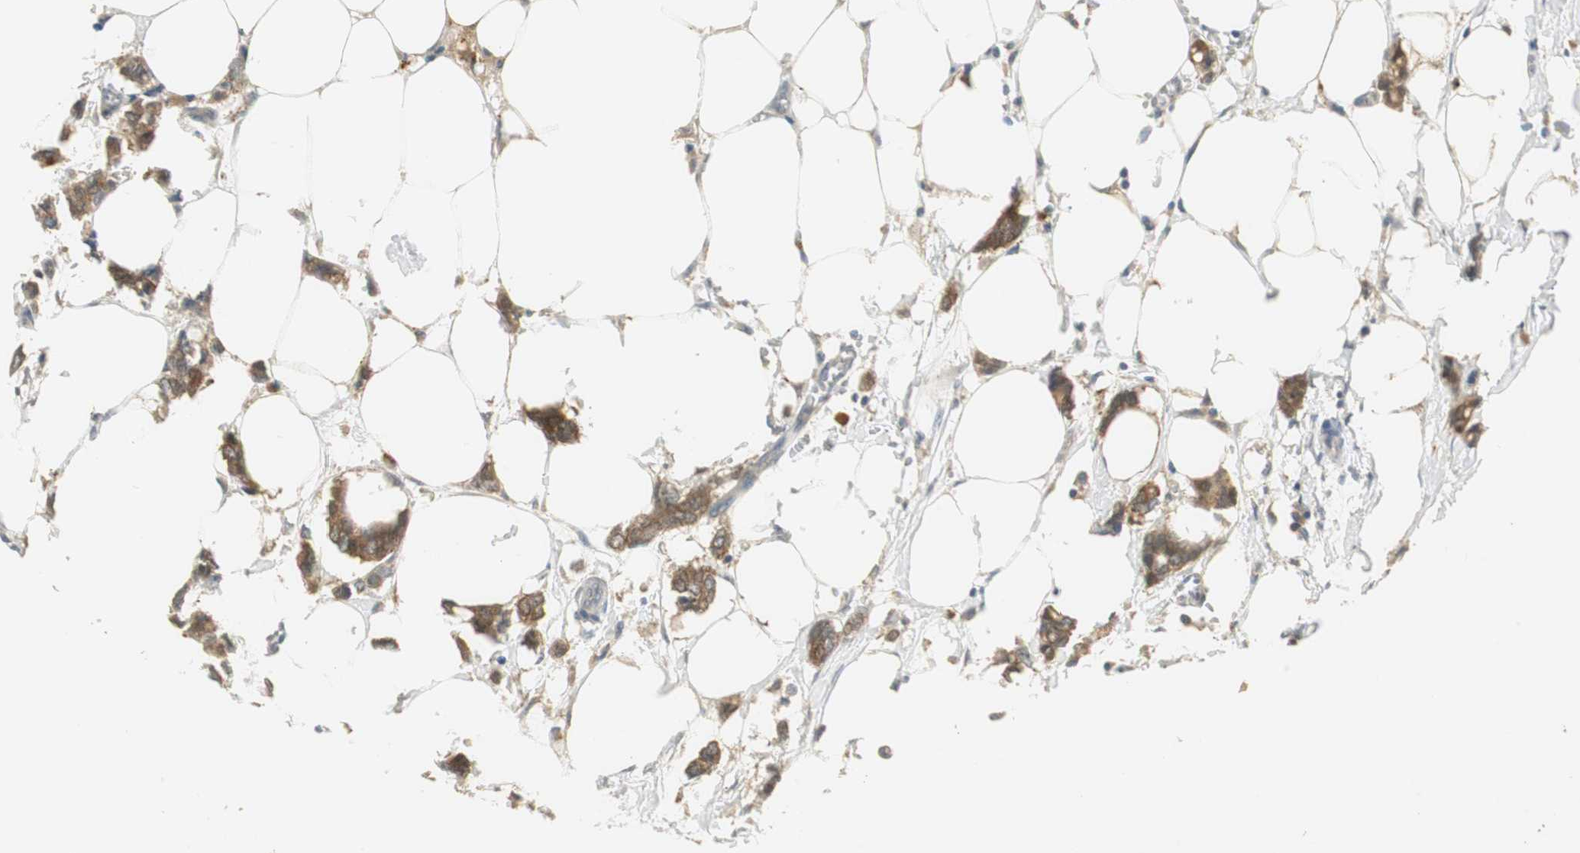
{"staining": {"intensity": "moderate", "quantity": ">75%", "location": "cytoplasmic/membranous"}, "tissue": "breast cancer", "cell_type": "Tumor cells", "image_type": "cancer", "snomed": [{"axis": "morphology", "description": "Duct carcinoma"}, {"axis": "topography", "description": "Breast"}], "caption": "A photomicrograph of human breast cancer (invasive ductal carcinoma) stained for a protein exhibits moderate cytoplasmic/membranous brown staining in tumor cells.", "gene": "NIT1", "patient": {"sex": "female", "age": 84}}